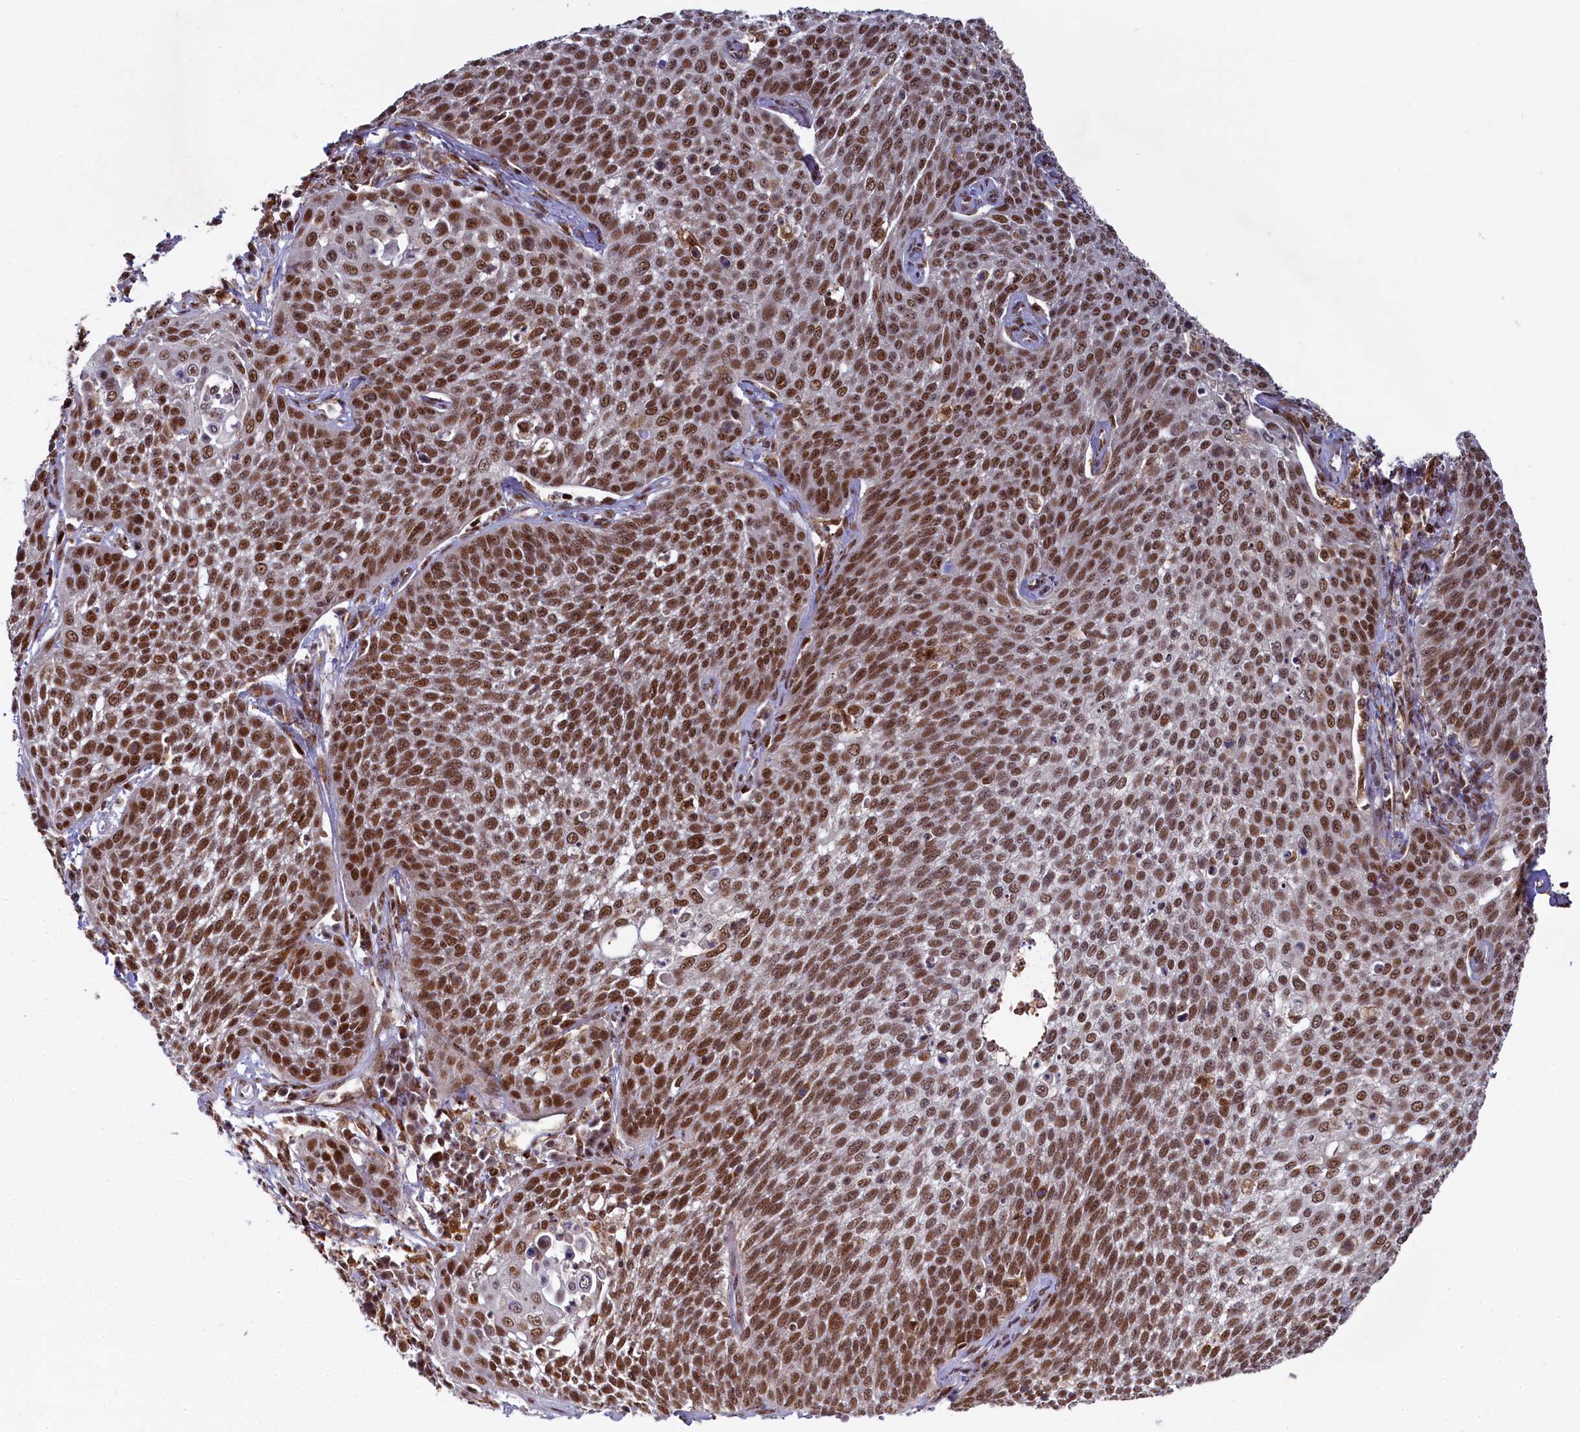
{"staining": {"intensity": "moderate", "quantity": ">75%", "location": "nuclear"}, "tissue": "cervical cancer", "cell_type": "Tumor cells", "image_type": "cancer", "snomed": [{"axis": "morphology", "description": "Squamous cell carcinoma, NOS"}, {"axis": "topography", "description": "Cervix"}], "caption": "High-power microscopy captured an immunohistochemistry (IHC) photomicrograph of cervical squamous cell carcinoma, revealing moderate nuclear positivity in about >75% of tumor cells. (DAB = brown stain, brightfield microscopy at high magnification).", "gene": "PPHLN1", "patient": {"sex": "female", "age": 34}}